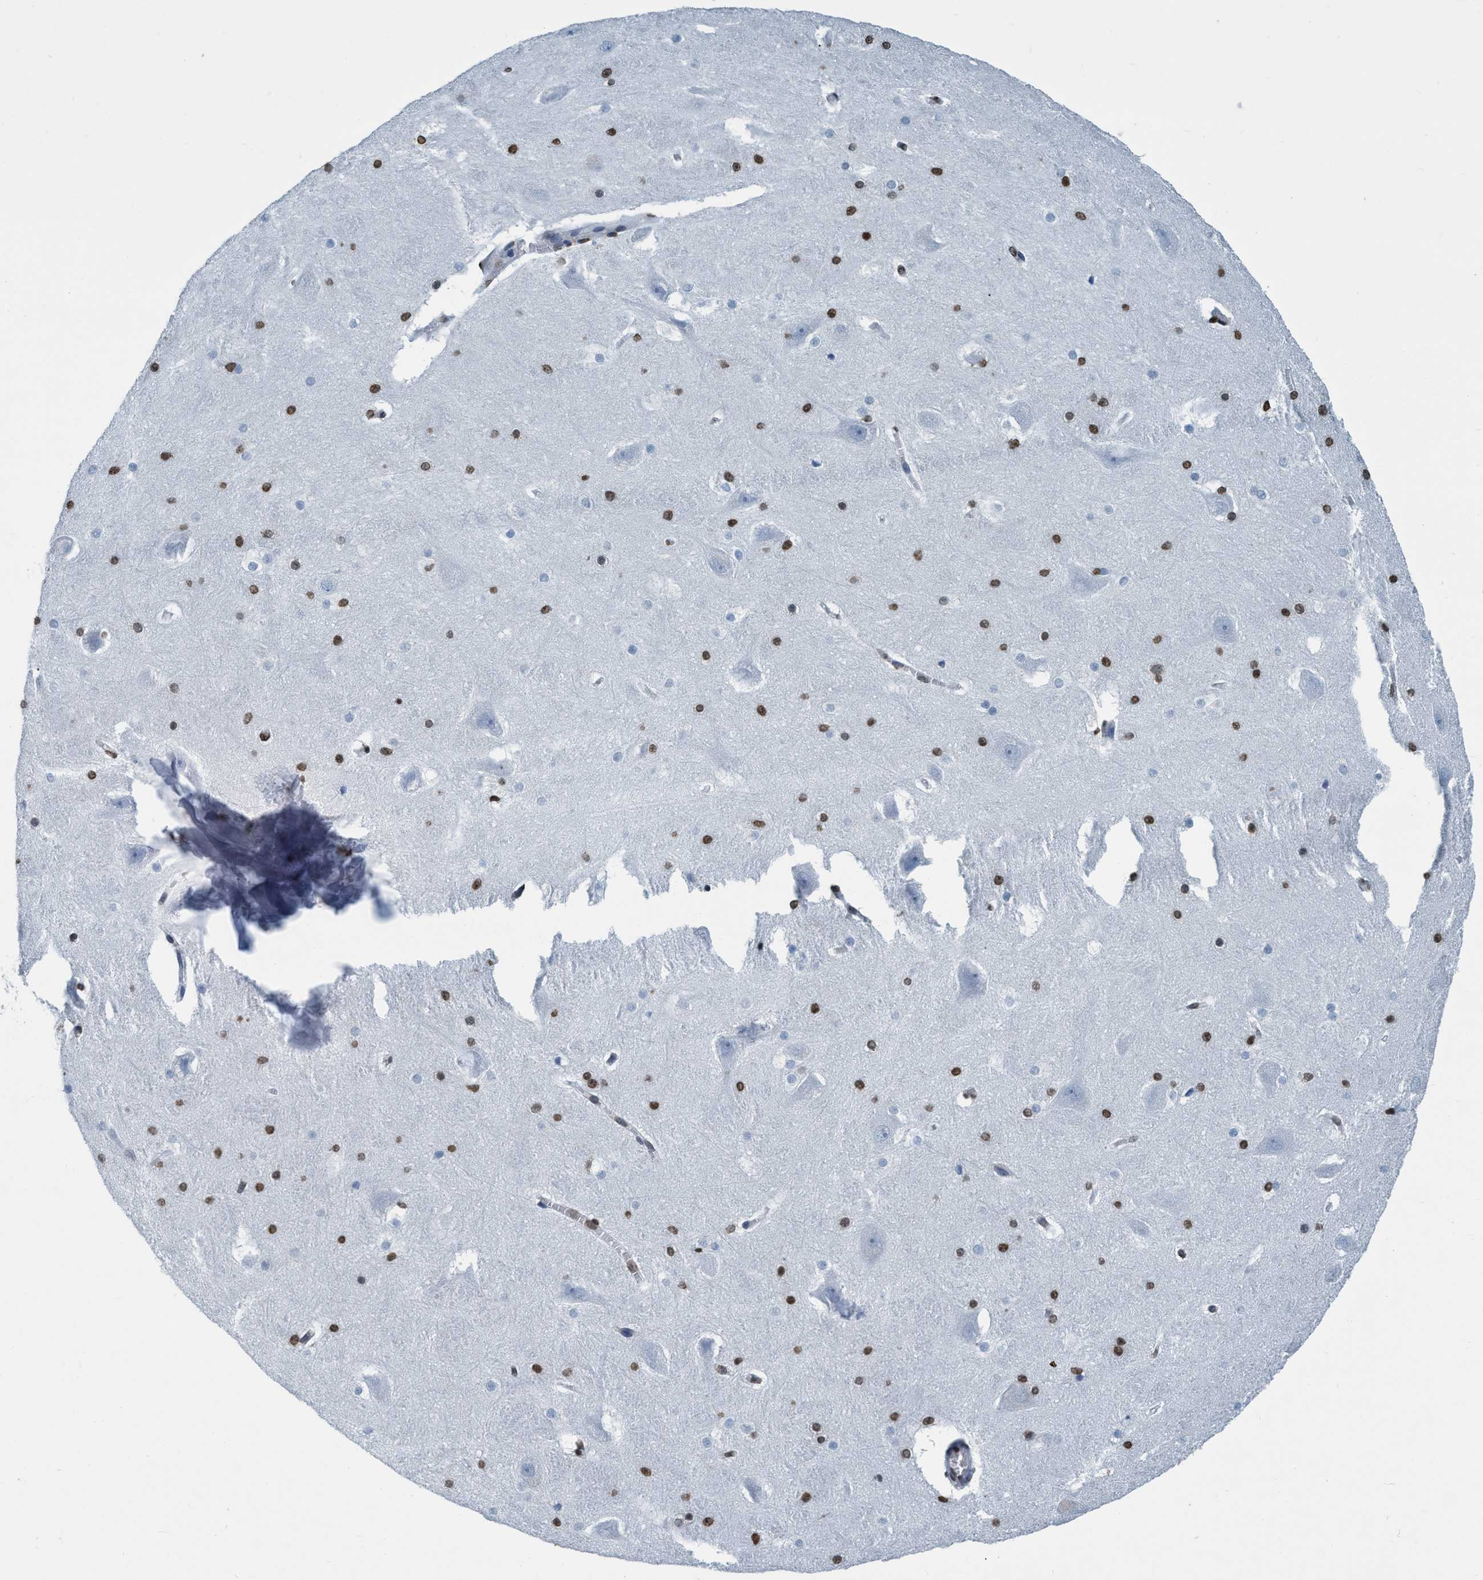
{"staining": {"intensity": "moderate", "quantity": ">75%", "location": "nuclear"}, "tissue": "hippocampus", "cell_type": "Glial cells", "image_type": "normal", "snomed": [{"axis": "morphology", "description": "Normal tissue, NOS"}, {"axis": "topography", "description": "Hippocampus"}], "caption": "Protein staining of benign hippocampus displays moderate nuclear staining in about >75% of glial cells.", "gene": "CCNE2", "patient": {"sex": "male", "age": 45}}